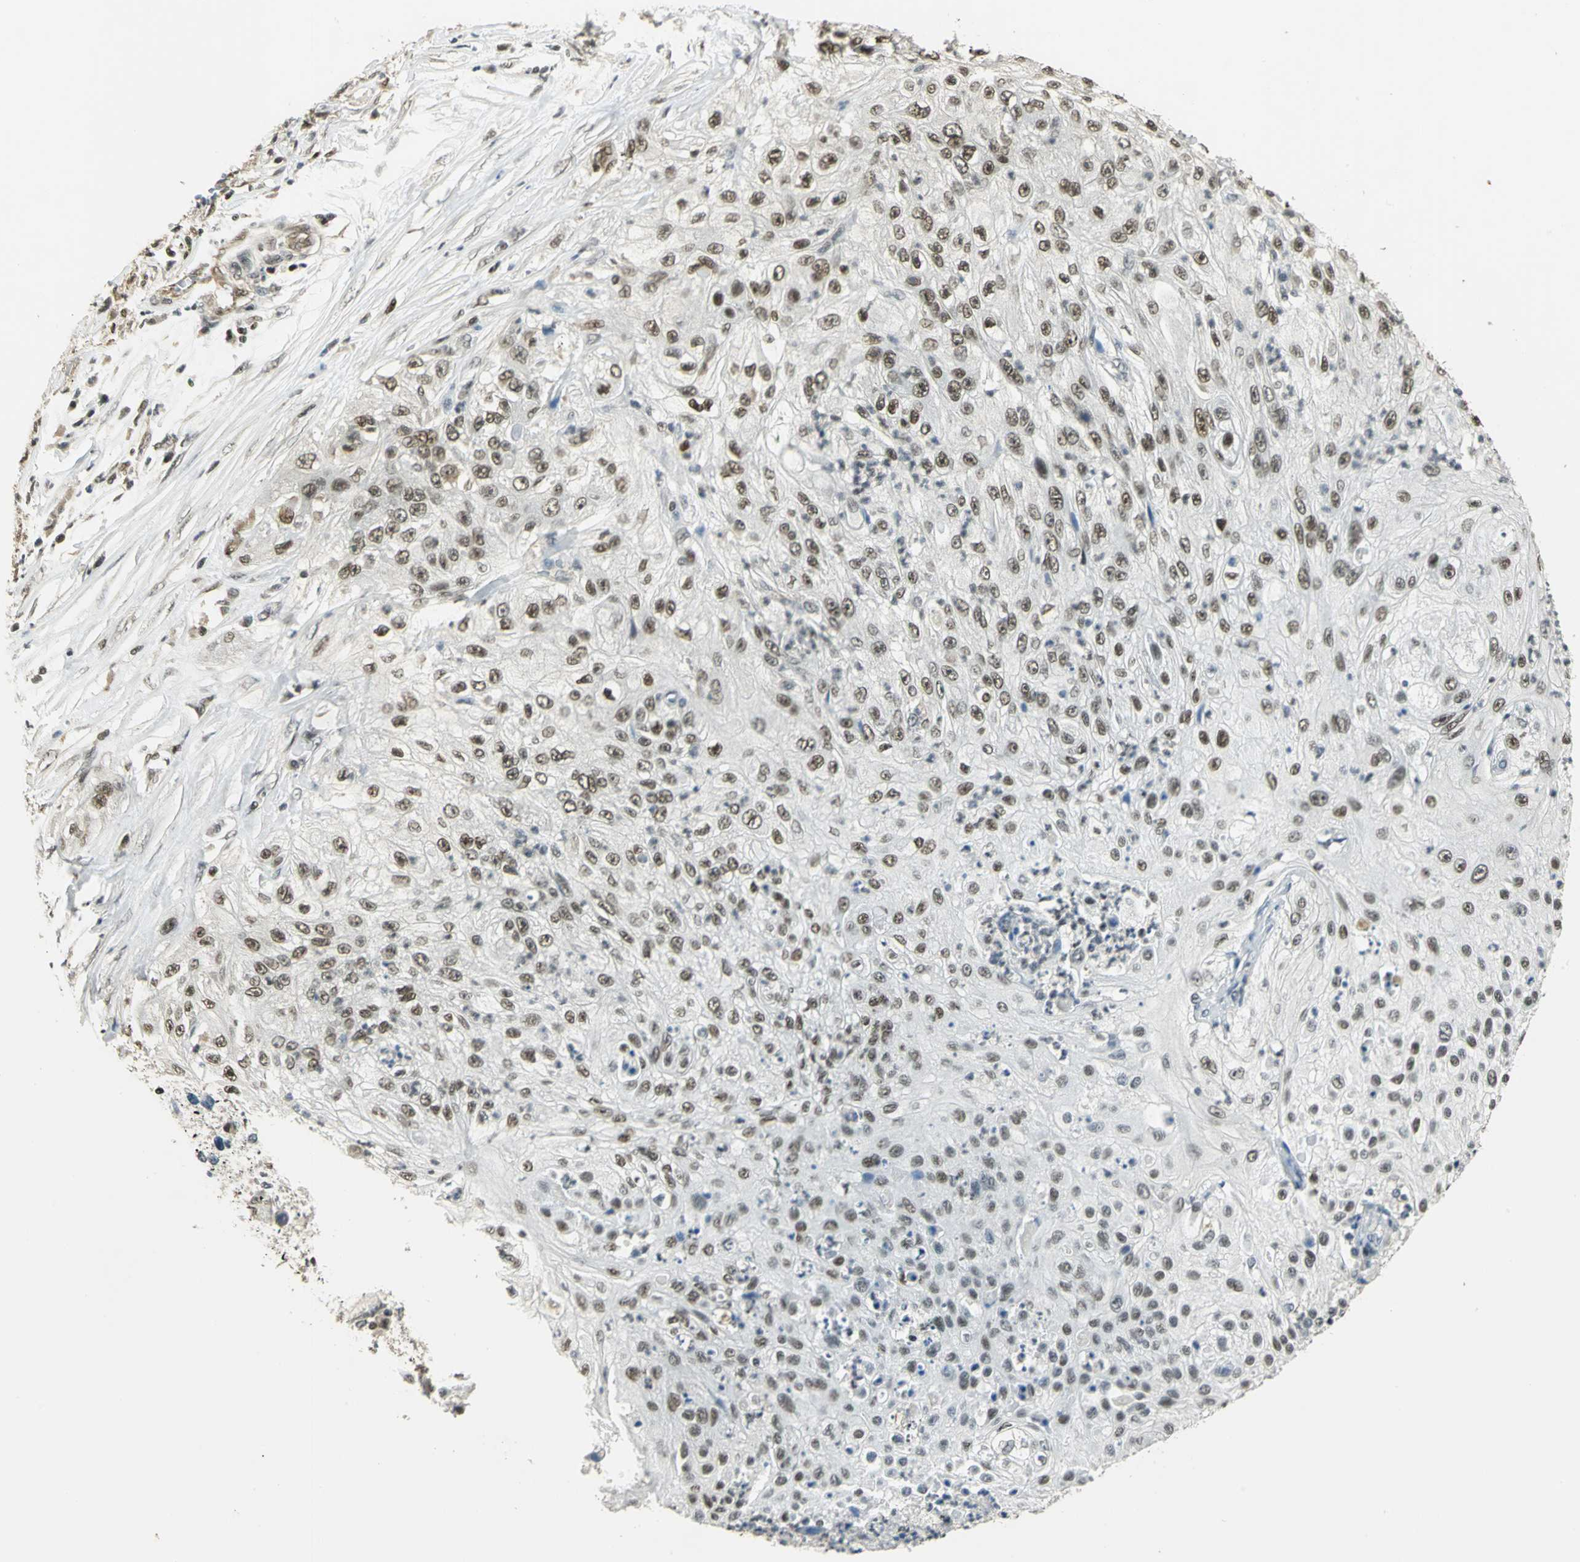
{"staining": {"intensity": "weak", "quantity": ">75%", "location": "nuclear"}, "tissue": "lung cancer", "cell_type": "Tumor cells", "image_type": "cancer", "snomed": [{"axis": "morphology", "description": "Inflammation, NOS"}, {"axis": "morphology", "description": "Squamous cell carcinoma, NOS"}, {"axis": "topography", "description": "Lymph node"}, {"axis": "topography", "description": "Soft tissue"}, {"axis": "topography", "description": "Lung"}], "caption": "Protein staining demonstrates weak nuclear expression in approximately >75% of tumor cells in lung cancer.", "gene": "ELF1", "patient": {"sex": "male", "age": 66}}